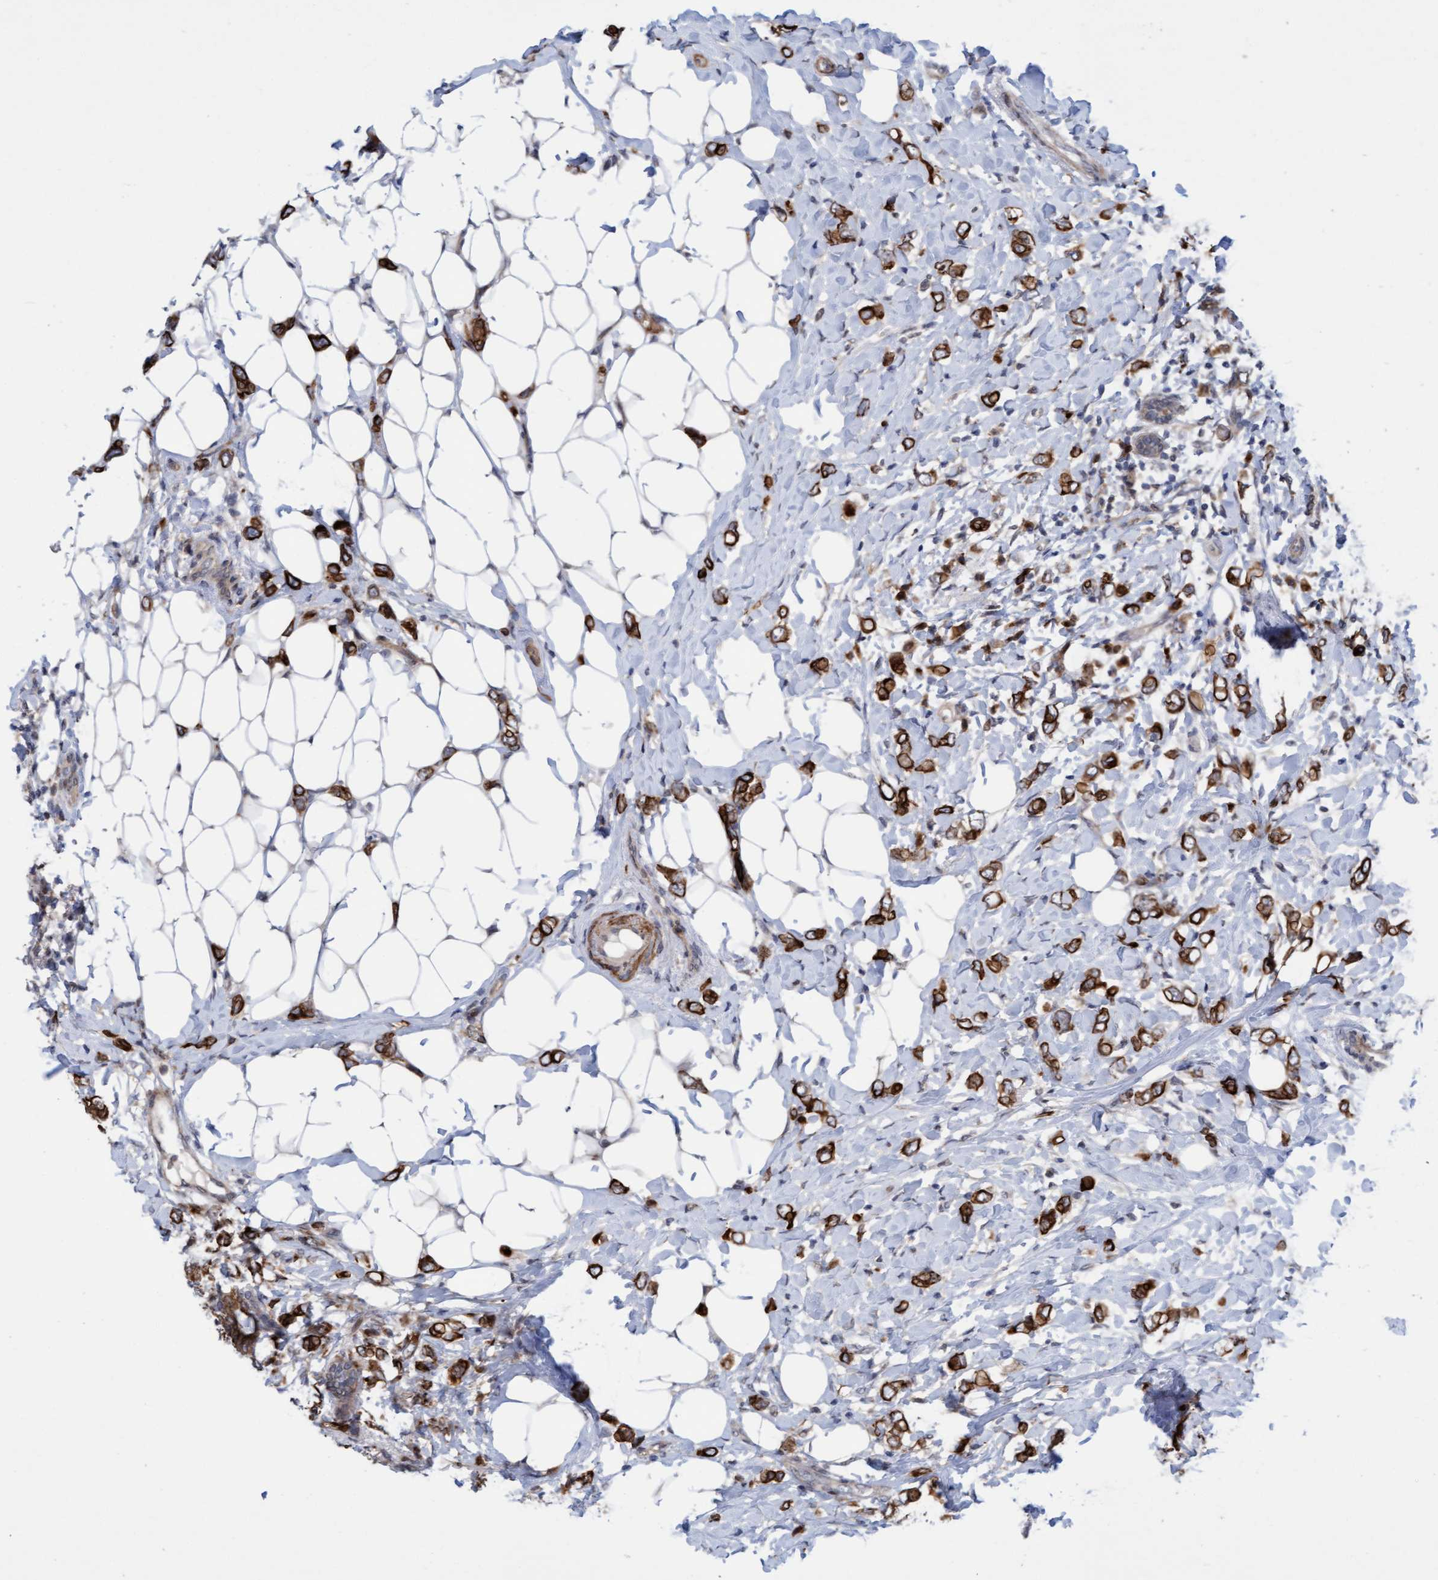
{"staining": {"intensity": "moderate", "quantity": ">75%", "location": "cytoplasmic/membranous"}, "tissue": "breast cancer", "cell_type": "Tumor cells", "image_type": "cancer", "snomed": [{"axis": "morphology", "description": "Normal tissue, NOS"}, {"axis": "morphology", "description": "Lobular carcinoma"}, {"axis": "topography", "description": "Breast"}], "caption": "Immunohistochemical staining of breast cancer displays medium levels of moderate cytoplasmic/membranous positivity in approximately >75% of tumor cells. Nuclei are stained in blue.", "gene": "RAP1GAP2", "patient": {"sex": "female", "age": 47}}